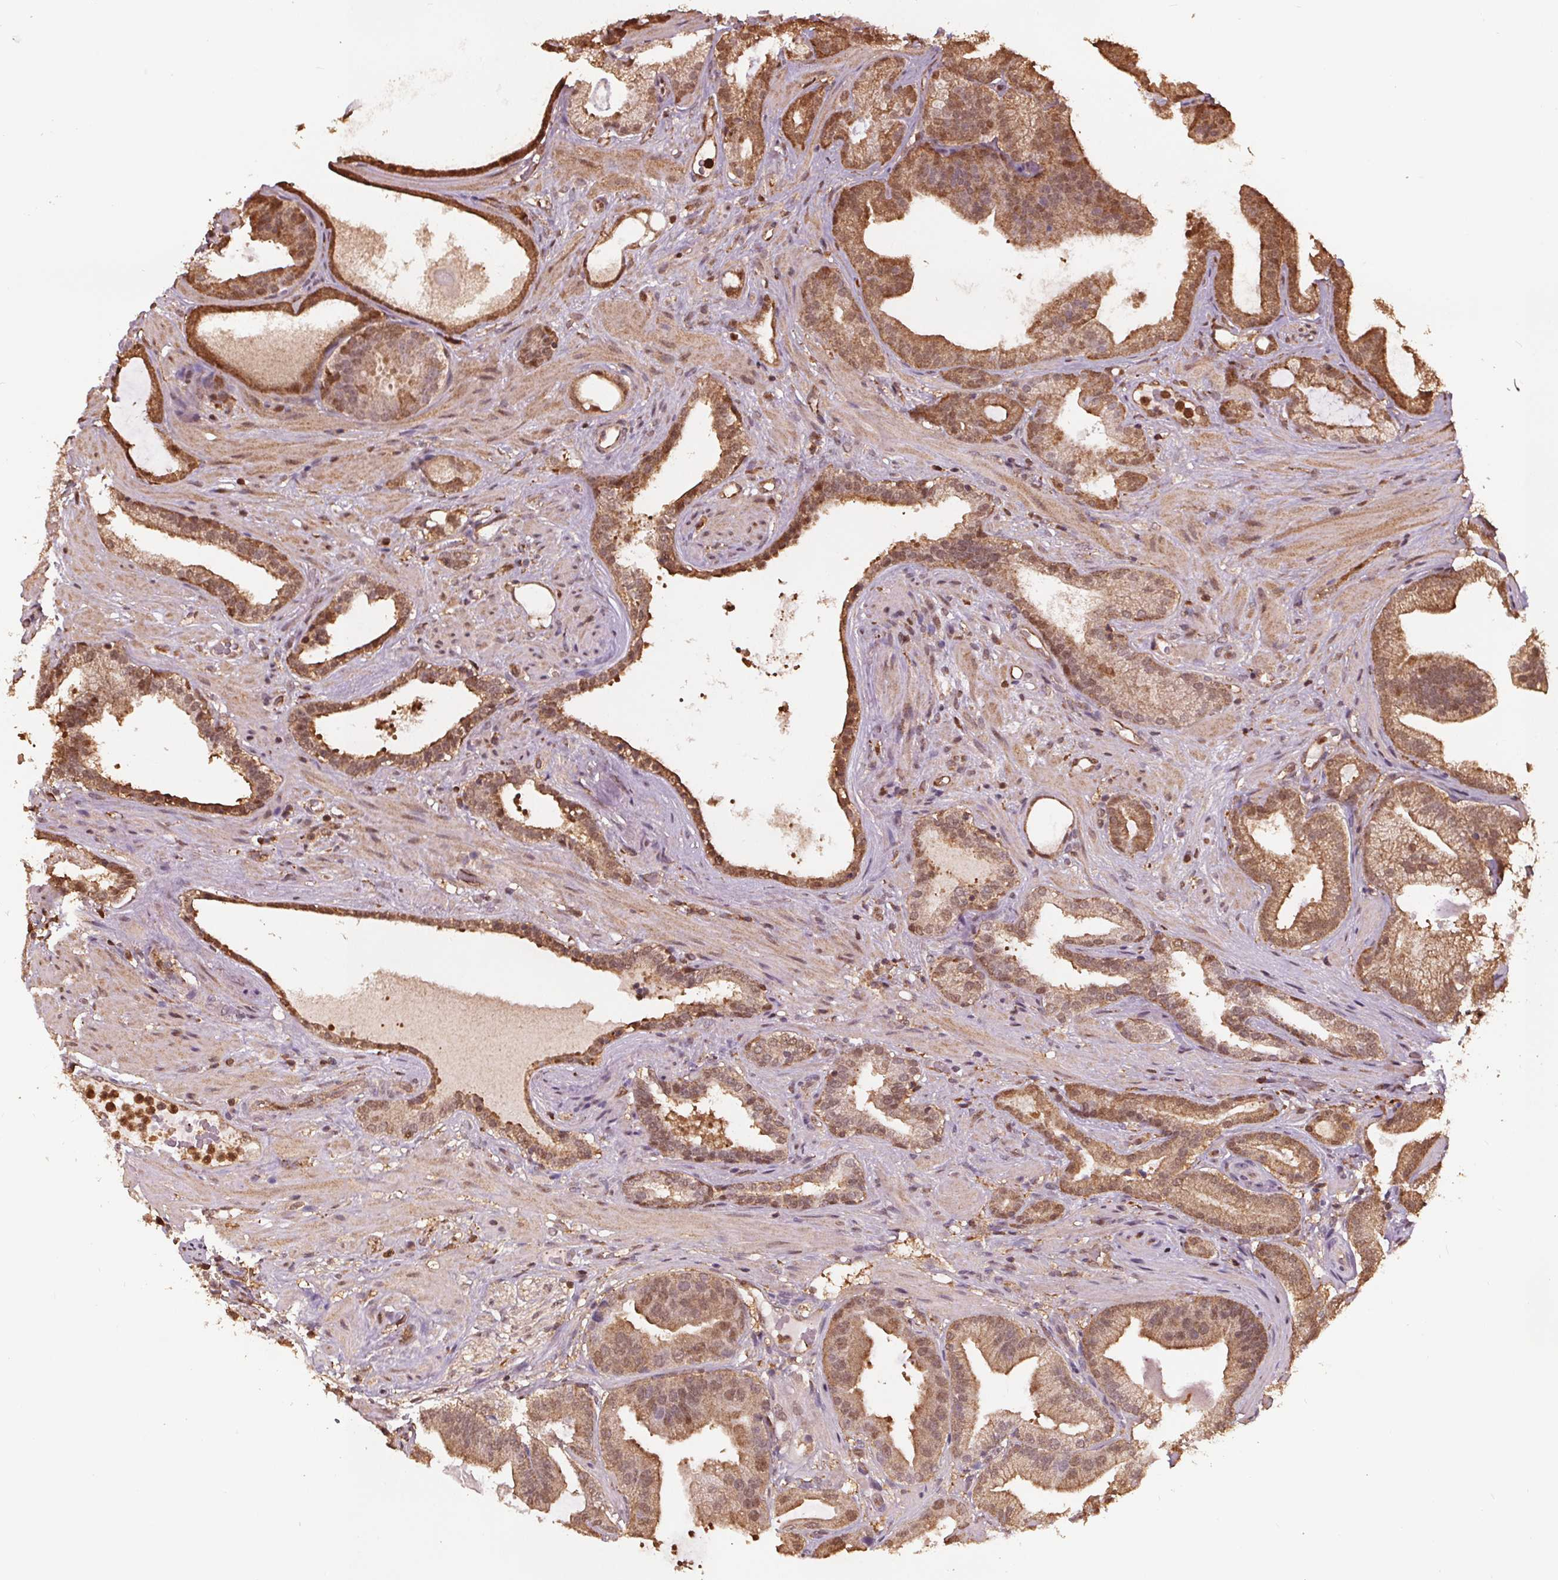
{"staining": {"intensity": "moderate", "quantity": ">75%", "location": "cytoplasmic/membranous,nuclear"}, "tissue": "prostate cancer", "cell_type": "Tumor cells", "image_type": "cancer", "snomed": [{"axis": "morphology", "description": "Adenocarcinoma, Low grade"}, {"axis": "topography", "description": "Prostate"}], "caption": "DAB (3,3'-diaminobenzidine) immunohistochemical staining of prostate cancer shows moderate cytoplasmic/membranous and nuclear protein positivity in about >75% of tumor cells. Ihc stains the protein in brown and the nuclei are stained blue.", "gene": "ENO1", "patient": {"sex": "male", "age": 57}}